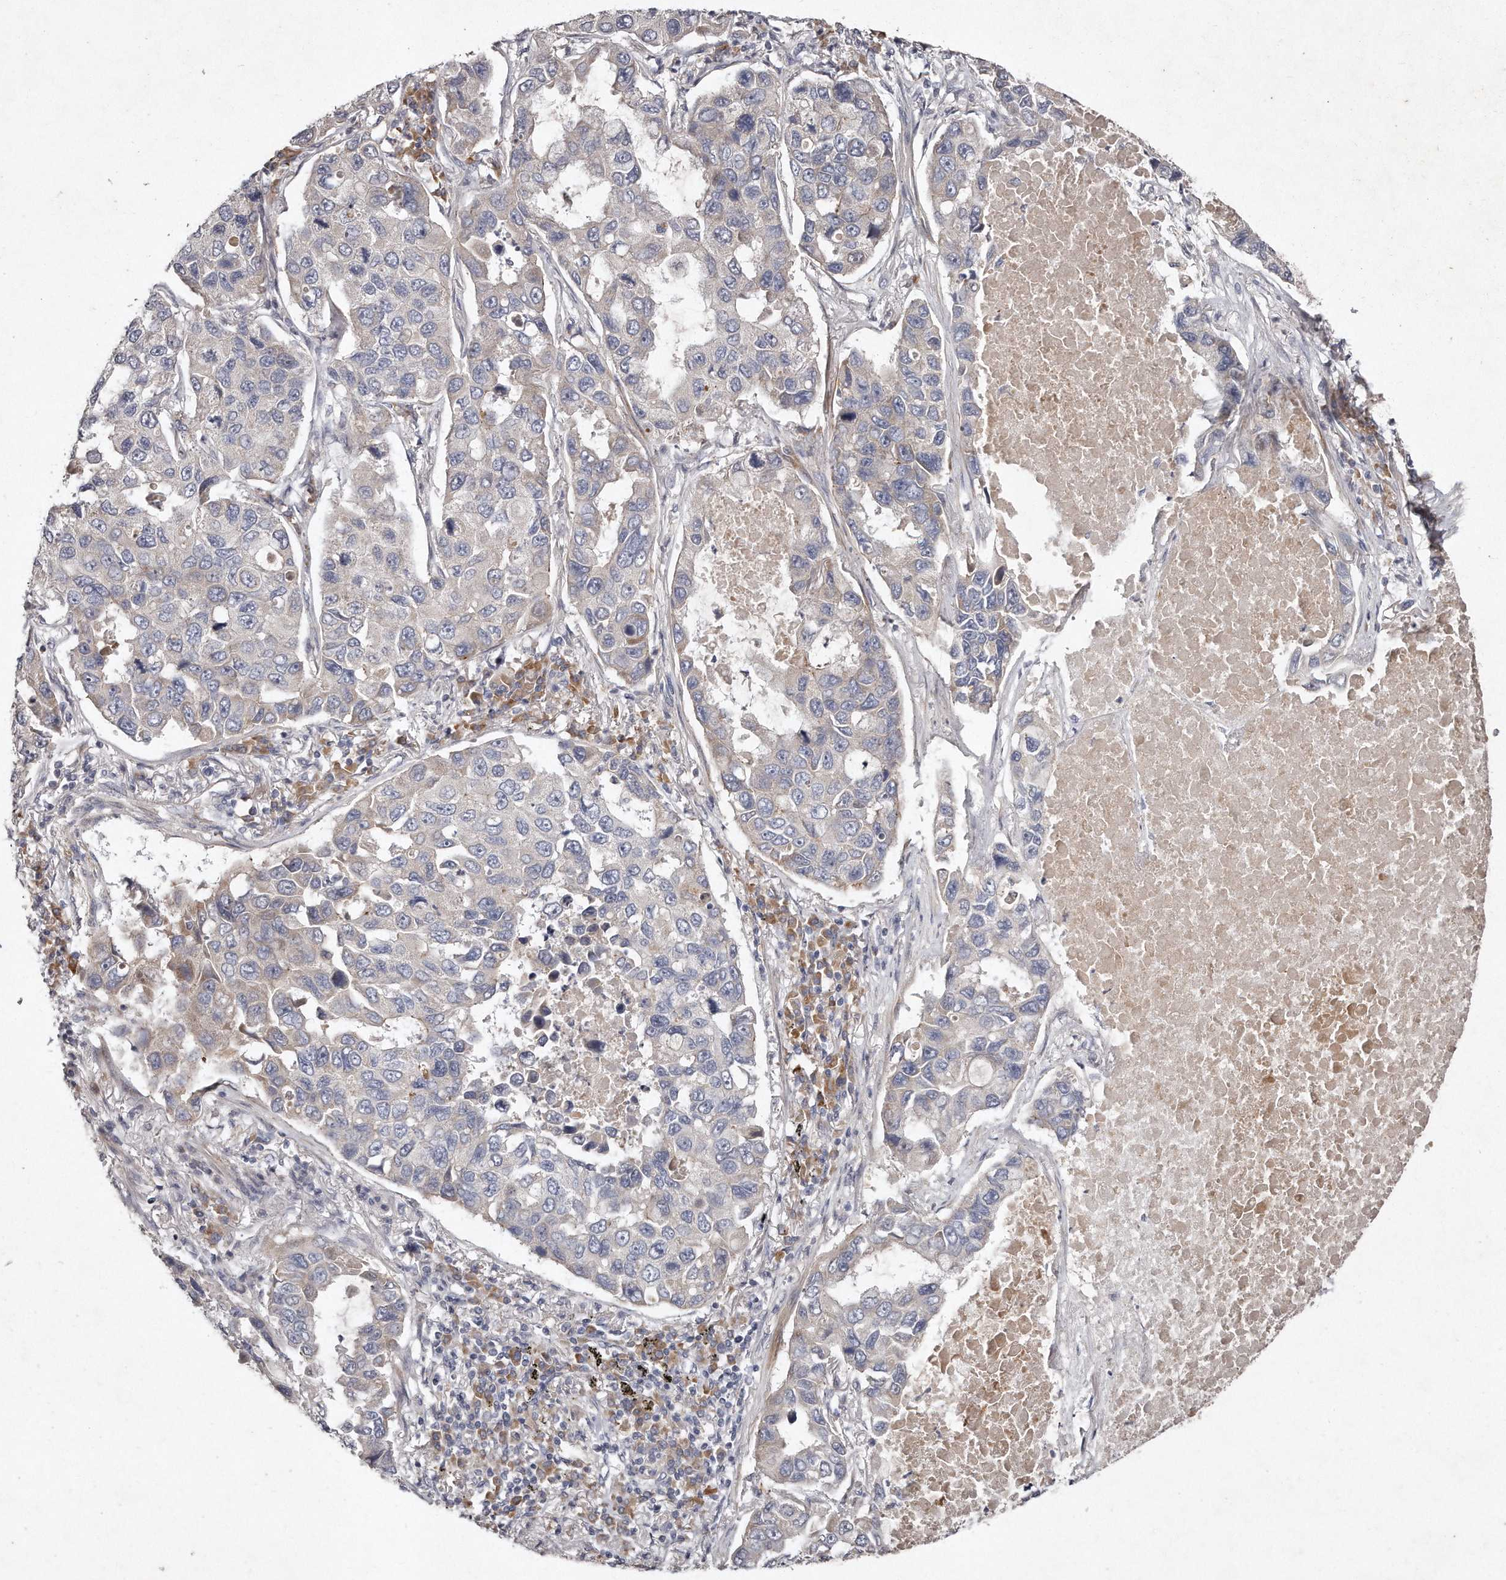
{"staining": {"intensity": "weak", "quantity": "<25%", "location": "cytoplasmic/membranous"}, "tissue": "lung cancer", "cell_type": "Tumor cells", "image_type": "cancer", "snomed": [{"axis": "morphology", "description": "Adenocarcinoma, NOS"}, {"axis": "topography", "description": "Lung"}], "caption": "Immunohistochemical staining of human lung cancer reveals no significant staining in tumor cells.", "gene": "TECR", "patient": {"sex": "male", "age": 64}}